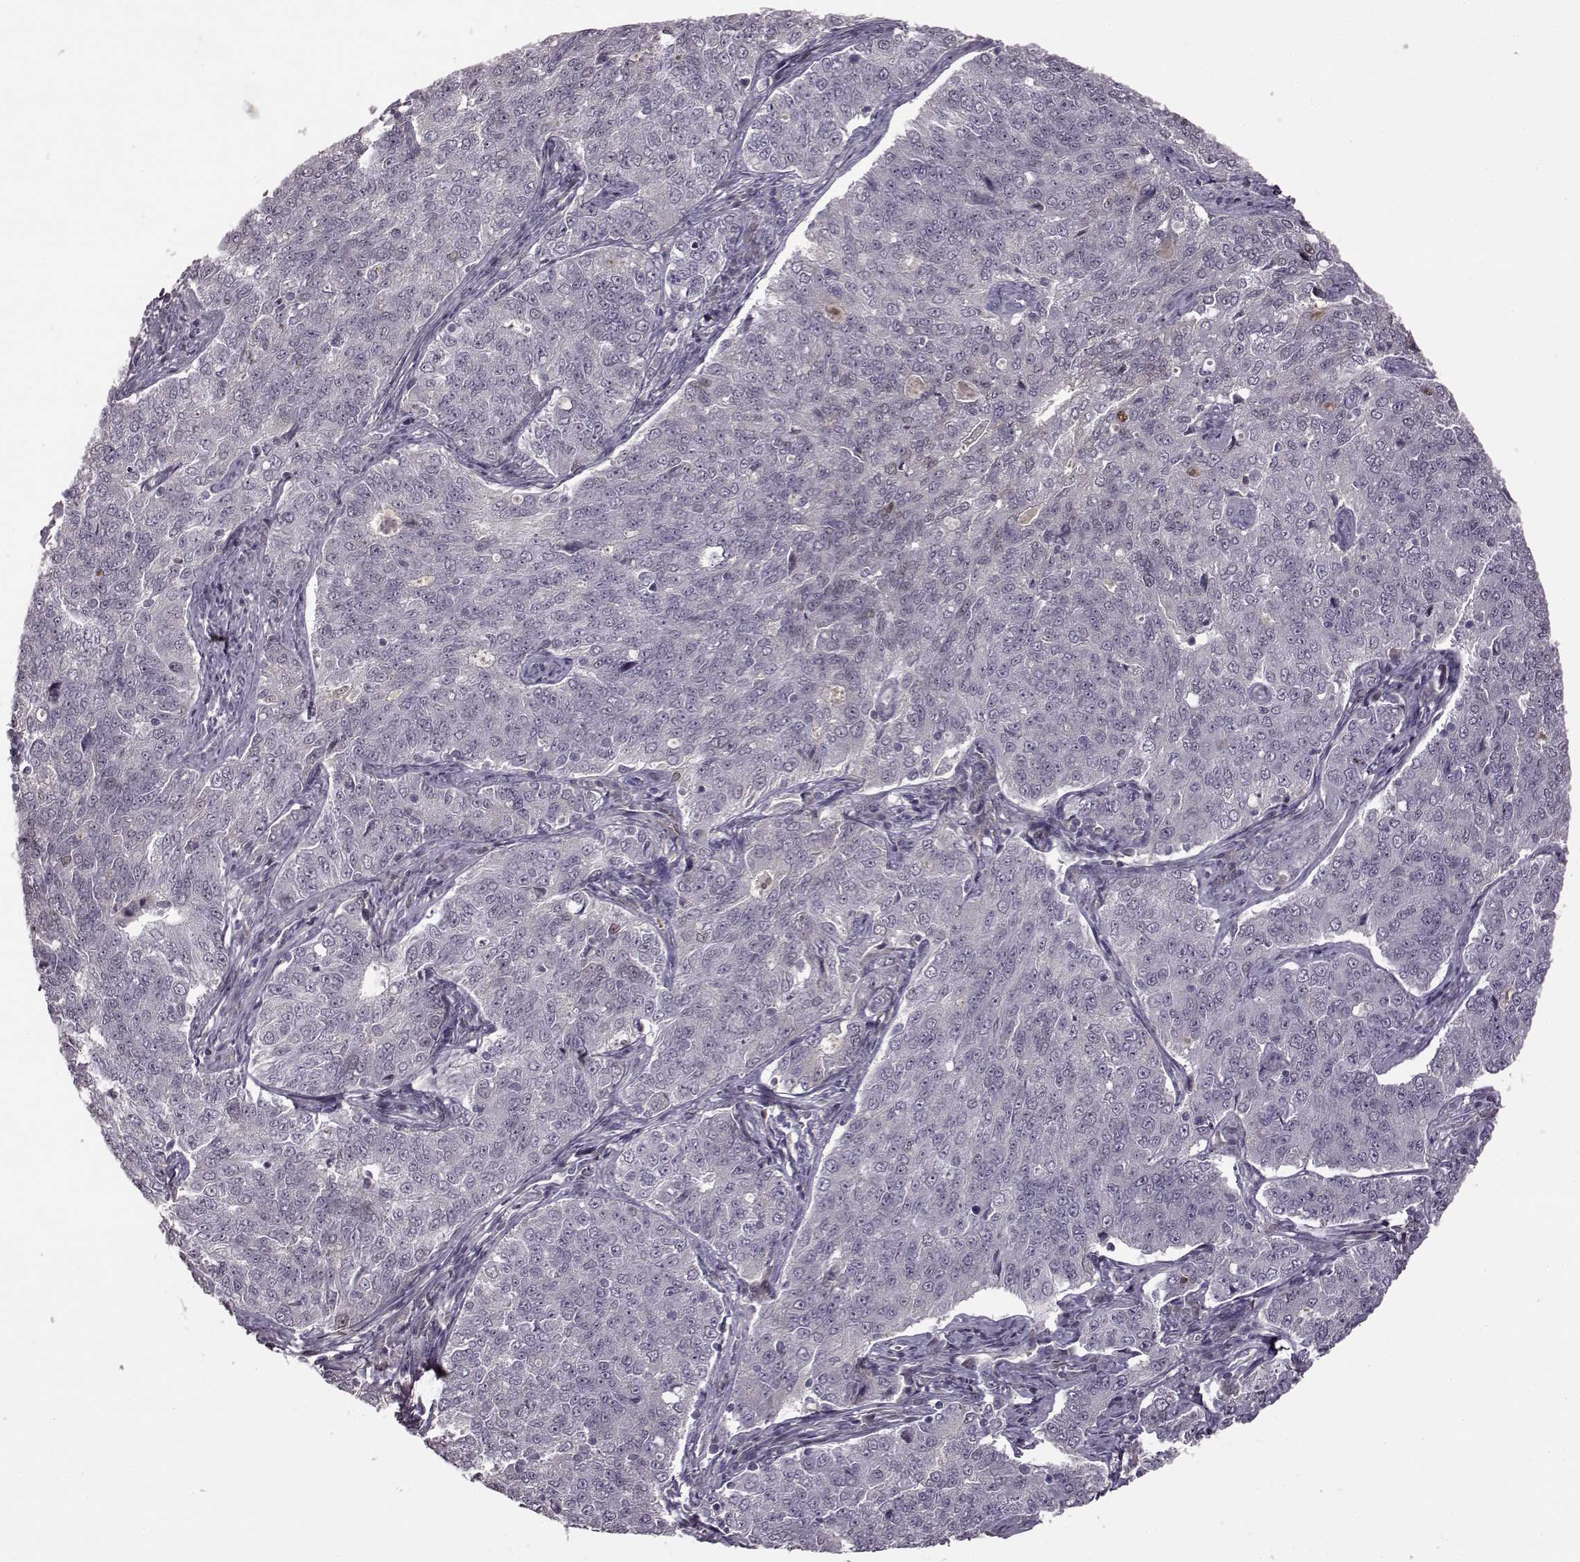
{"staining": {"intensity": "negative", "quantity": "none", "location": "none"}, "tissue": "endometrial cancer", "cell_type": "Tumor cells", "image_type": "cancer", "snomed": [{"axis": "morphology", "description": "Adenocarcinoma, NOS"}, {"axis": "topography", "description": "Endometrium"}], "caption": "This is an IHC histopathology image of human endometrial cancer. There is no expression in tumor cells.", "gene": "CNGA3", "patient": {"sex": "female", "age": 43}}